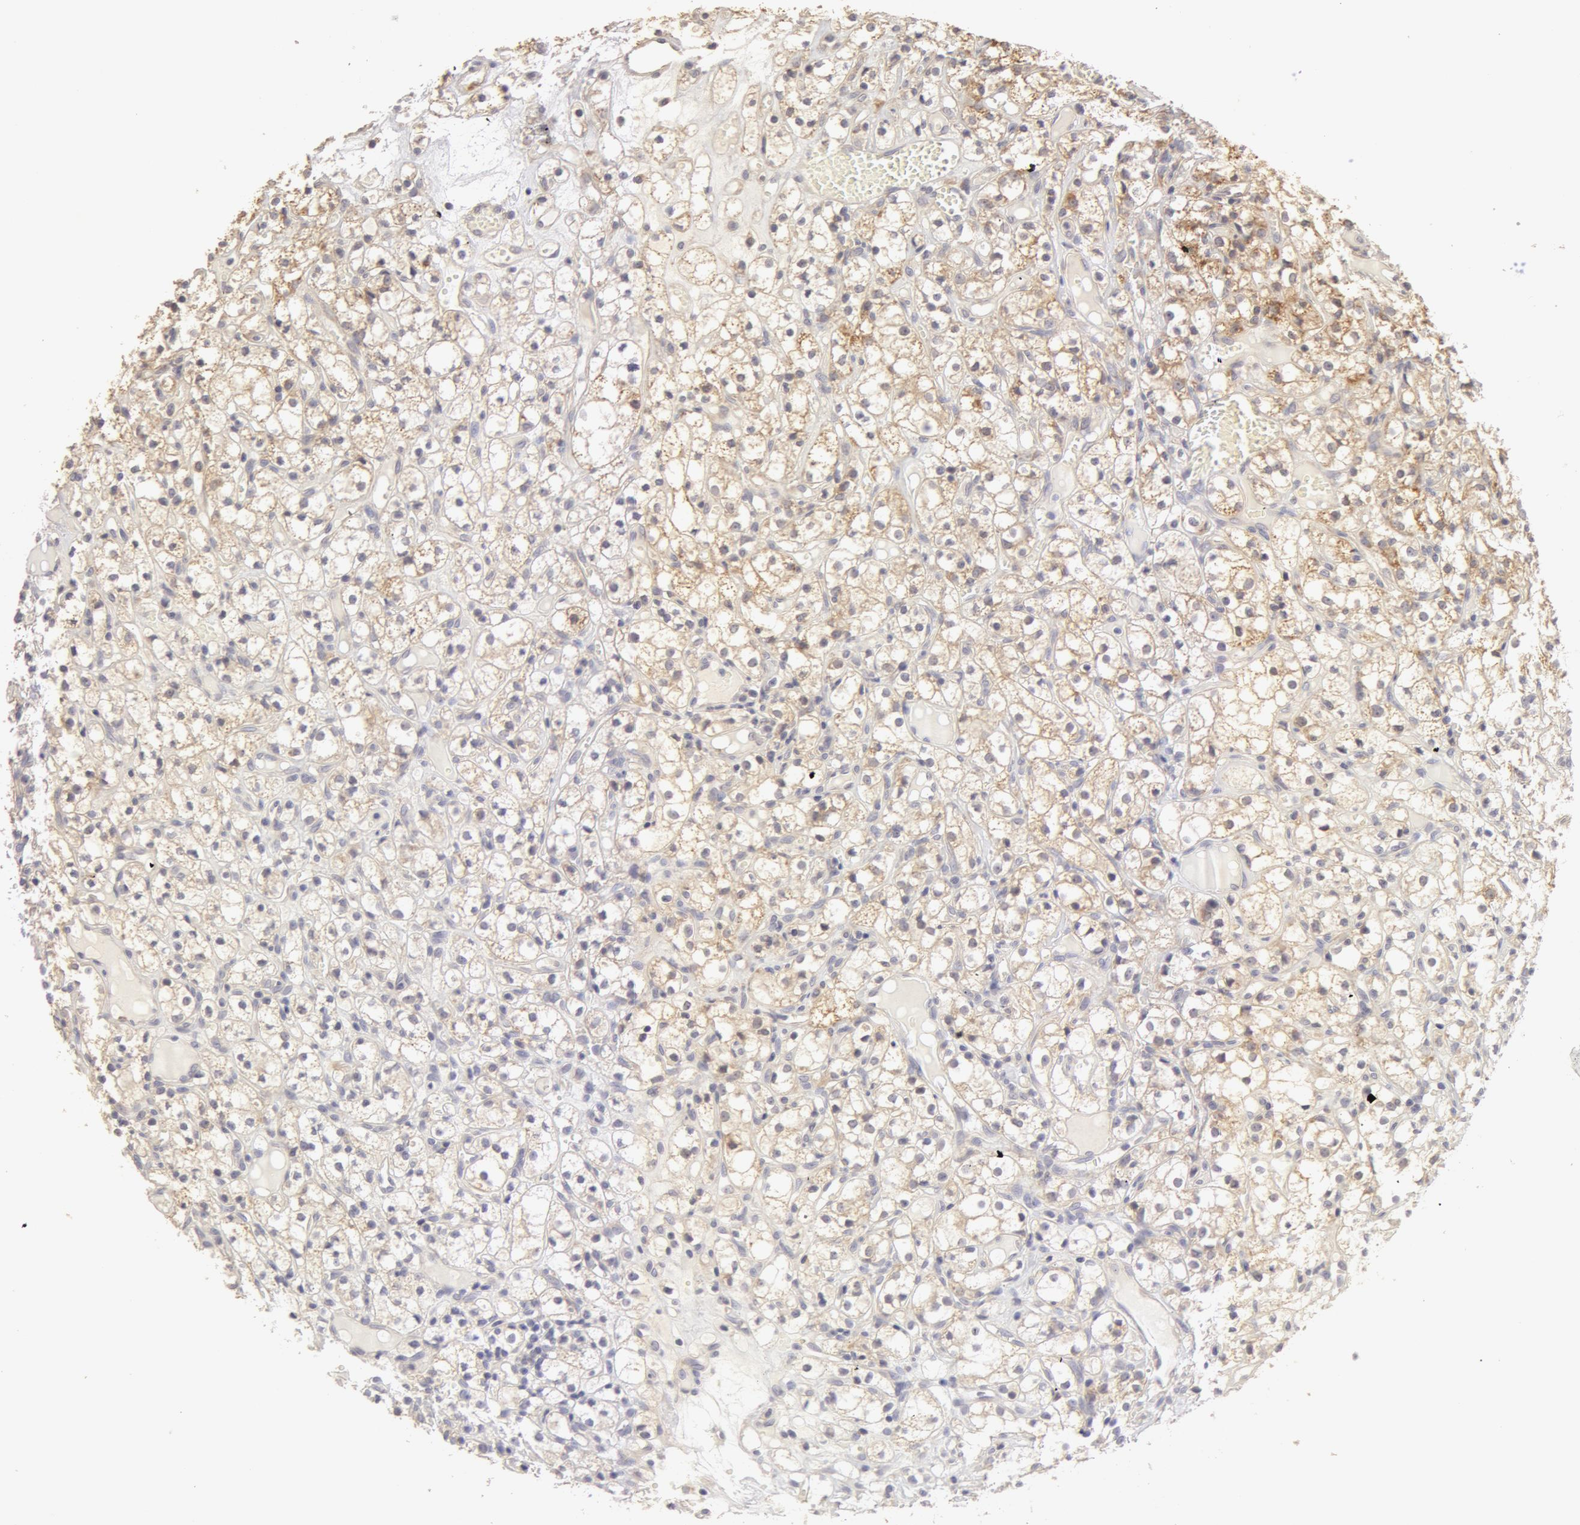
{"staining": {"intensity": "weak", "quantity": "<25%", "location": "cytoplasmic/membranous"}, "tissue": "renal cancer", "cell_type": "Tumor cells", "image_type": "cancer", "snomed": [{"axis": "morphology", "description": "Adenocarcinoma, NOS"}, {"axis": "topography", "description": "Kidney"}], "caption": "Adenocarcinoma (renal) was stained to show a protein in brown. There is no significant staining in tumor cells.", "gene": "ADPRH", "patient": {"sex": "male", "age": 61}}